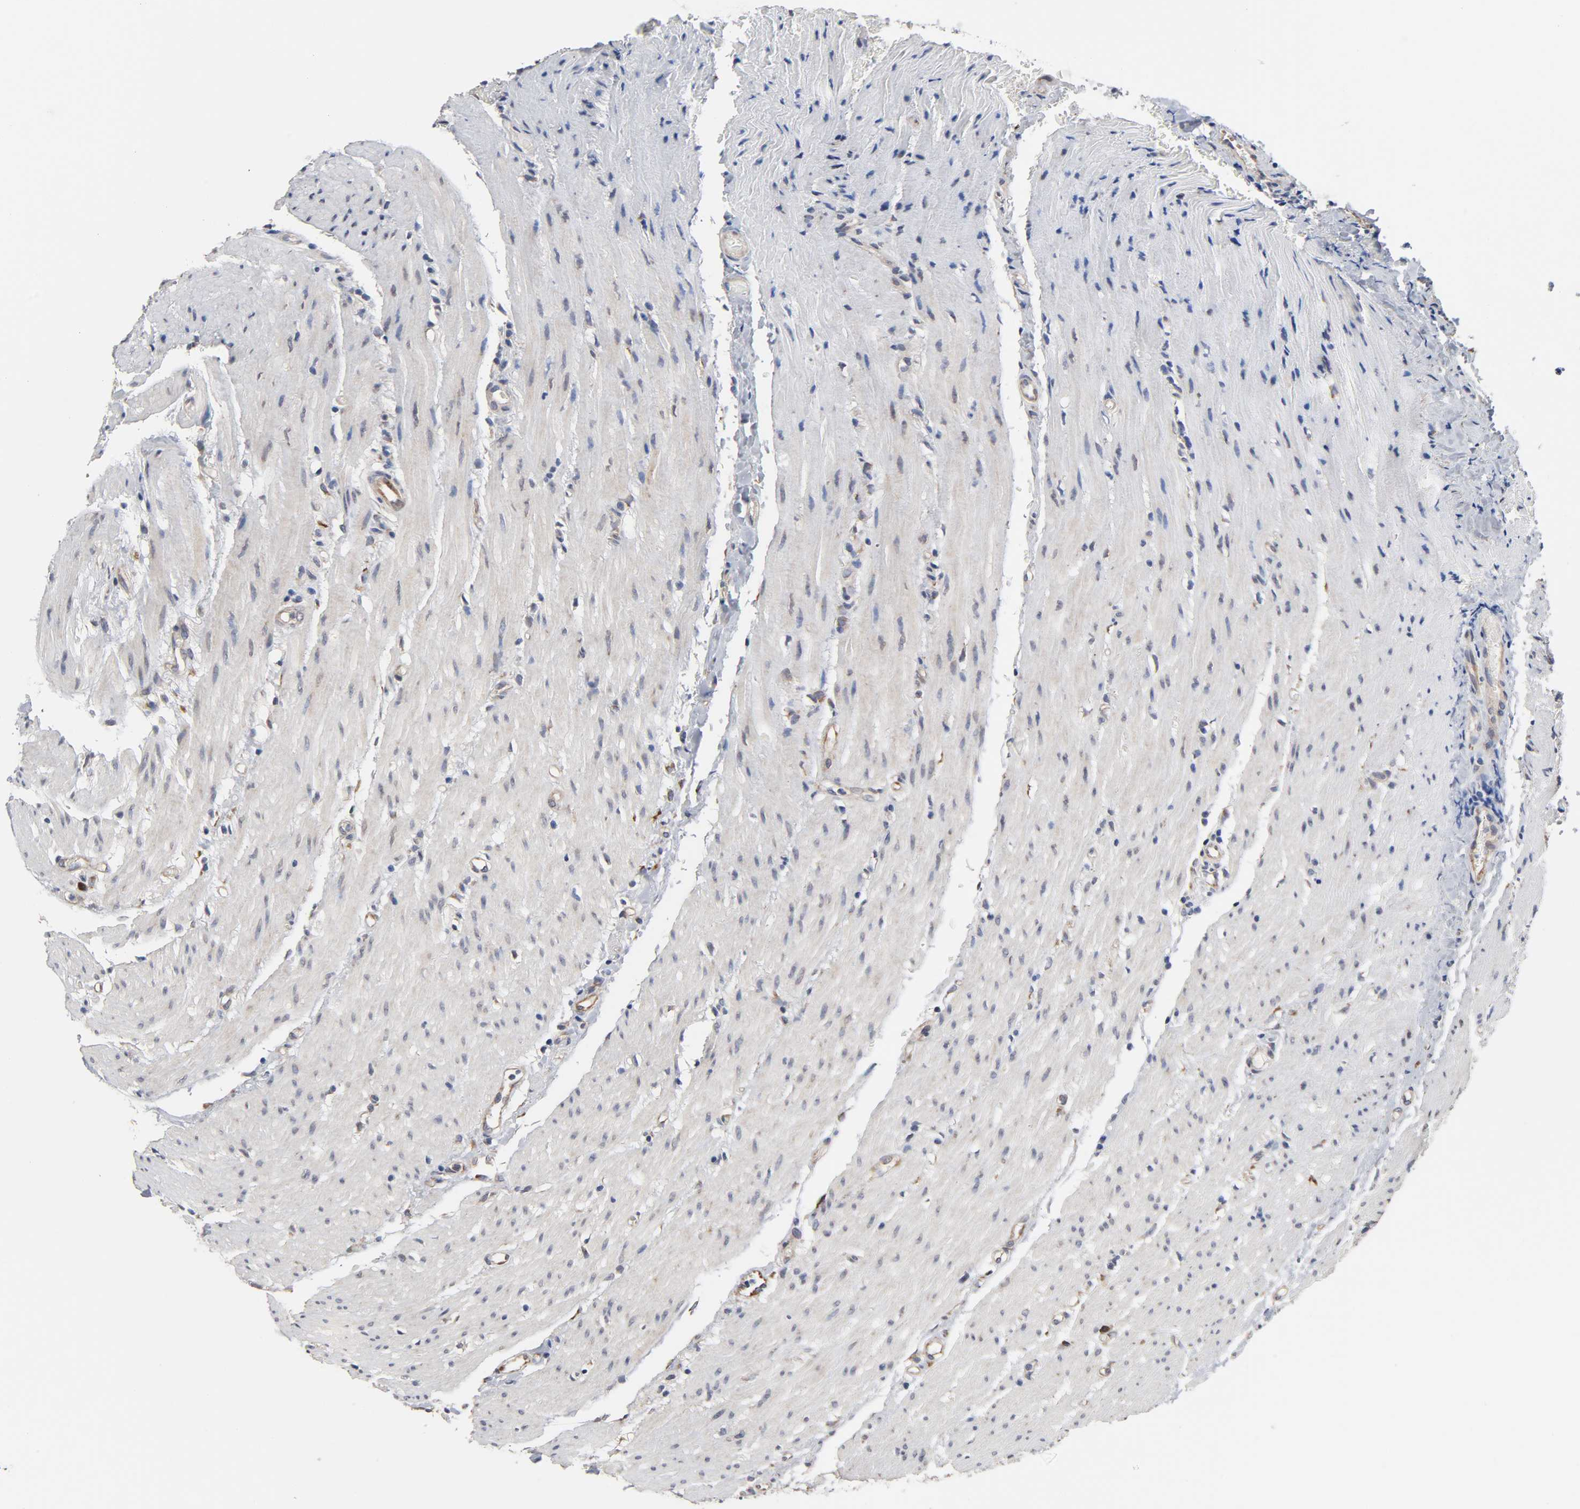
{"staining": {"intensity": "negative", "quantity": "none", "location": "none"}, "tissue": "colorectal cancer", "cell_type": "Tumor cells", "image_type": "cancer", "snomed": [{"axis": "morphology", "description": "Adenocarcinoma, NOS"}, {"axis": "topography", "description": "Colon"}], "caption": "Immunohistochemistry histopathology image of colorectal adenocarcinoma stained for a protein (brown), which exhibits no staining in tumor cells.", "gene": "HDLBP", "patient": {"sex": "female", "age": 57}}